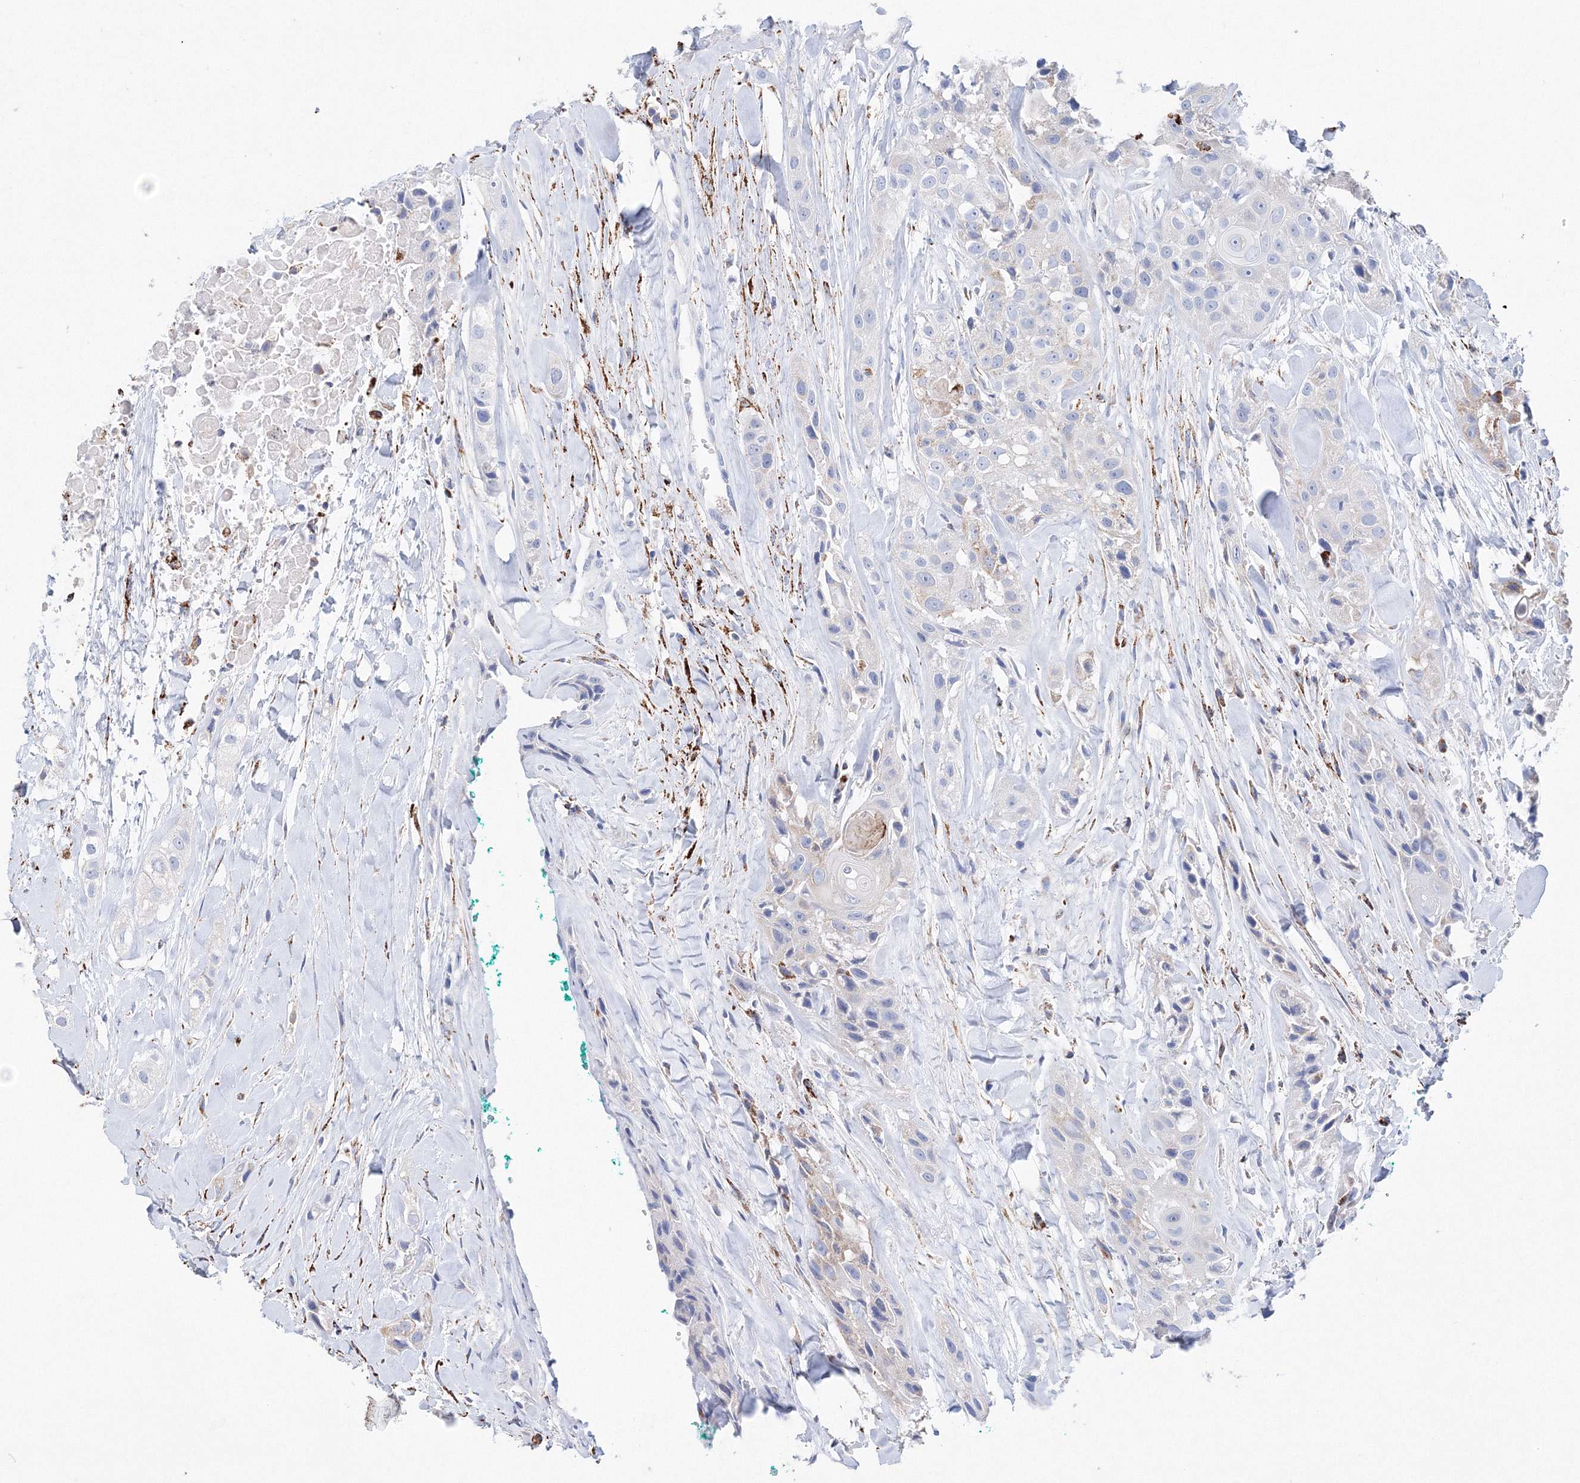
{"staining": {"intensity": "weak", "quantity": "<25%", "location": "cytoplasmic/membranous"}, "tissue": "head and neck cancer", "cell_type": "Tumor cells", "image_type": "cancer", "snomed": [{"axis": "morphology", "description": "Normal tissue, NOS"}, {"axis": "morphology", "description": "Squamous cell carcinoma, NOS"}, {"axis": "topography", "description": "Skeletal muscle"}, {"axis": "topography", "description": "Head-Neck"}], "caption": "Tumor cells show no significant expression in head and neck cancer (squamous cell carcinoma).", "gene": "MERTK", "patient": {"sex": "male", "age": 51}}